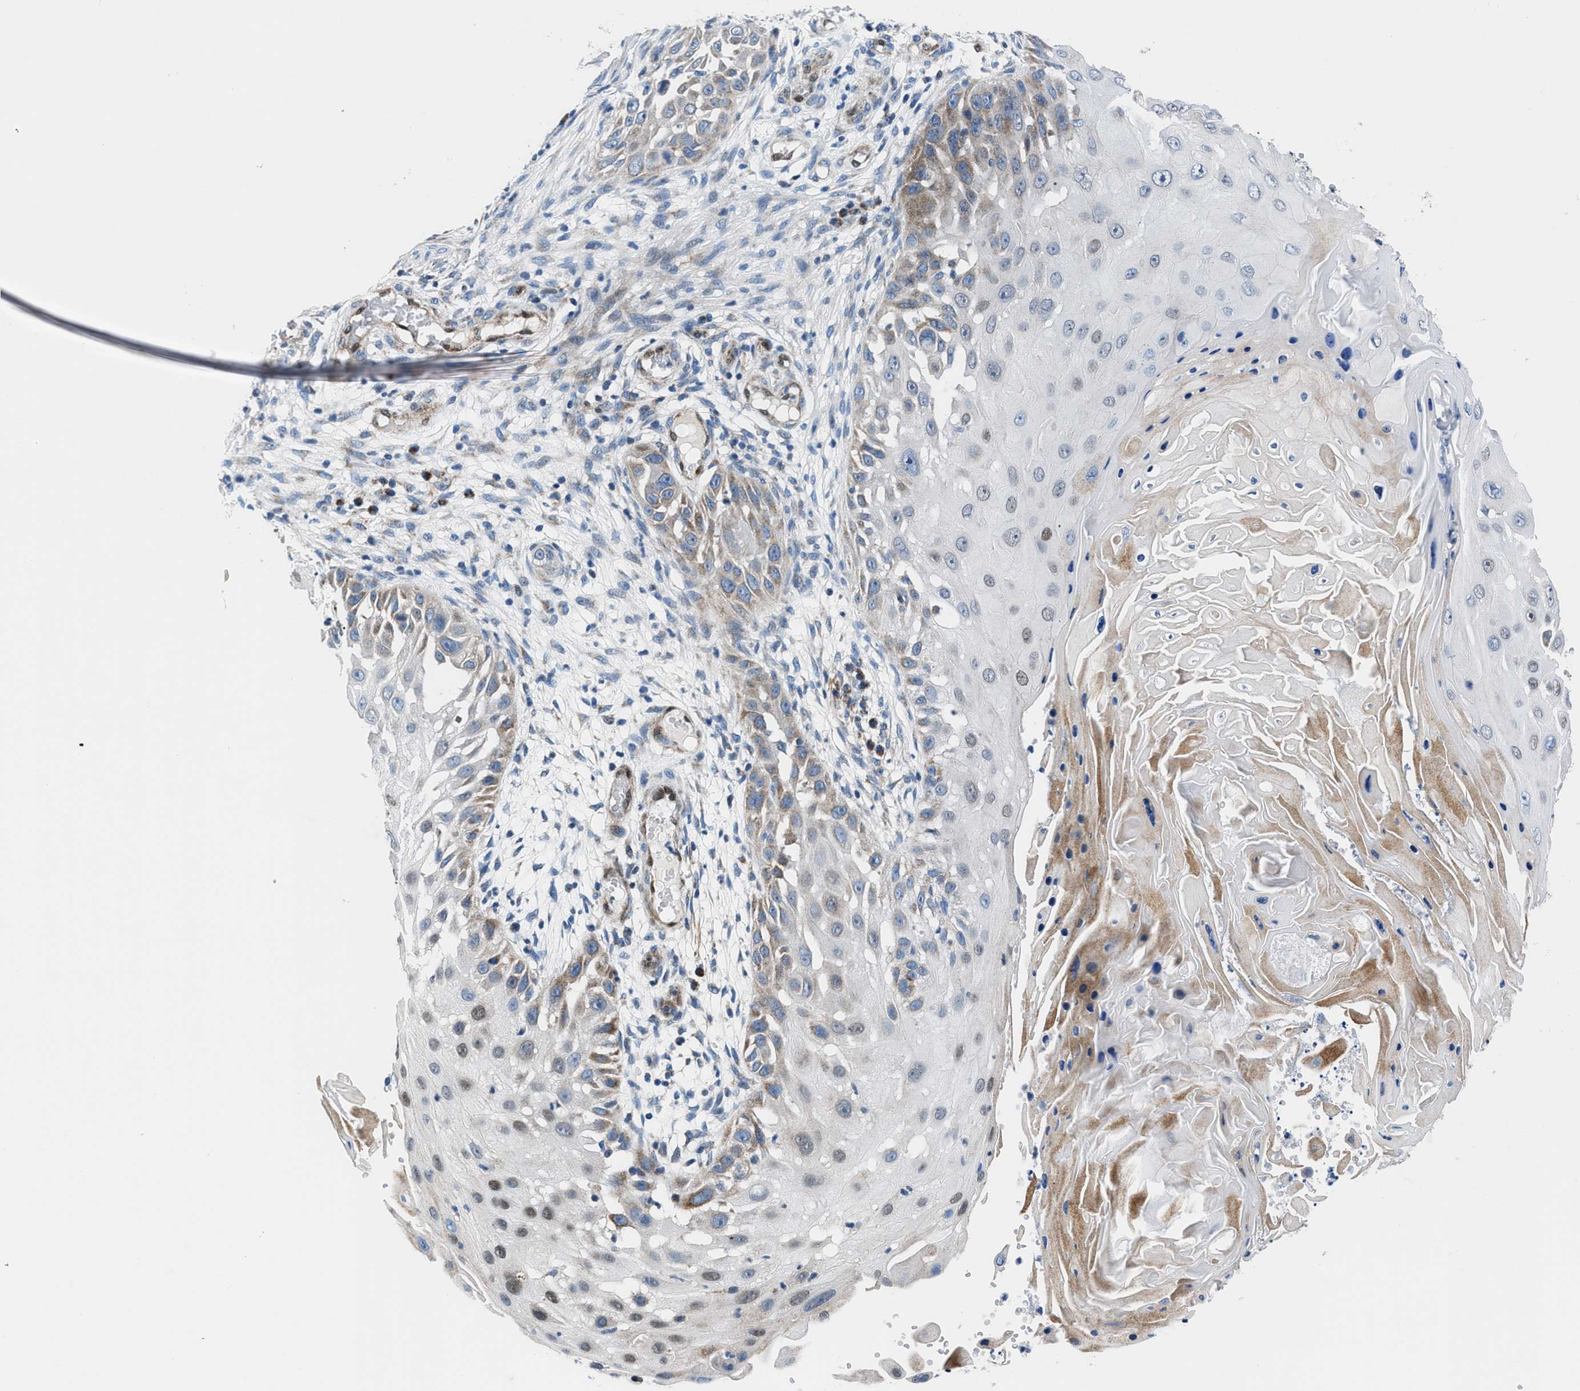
{"staining": {"intensity": "moderate", "quantity": "<25%", "location": "cytoplasmic/membranous"}, "tissue": "skin cancer", "cell_type": "Tumor cells", "image_type": "cancer", "snomed": [{"axis": "morphology", "description": "Squamous cell carcinoma, NOS"}, {"axis": "topography", "description": "Skin"}], "caption": "Immunohistochemistry (DAB) staining of skin squamous cell carcinoma reveals moderate cytoplasmic/membranous protein positivity in about <25% of tumor cells.", "gene": "LMO2", "patient": {"sex": "female", "age": 44}}